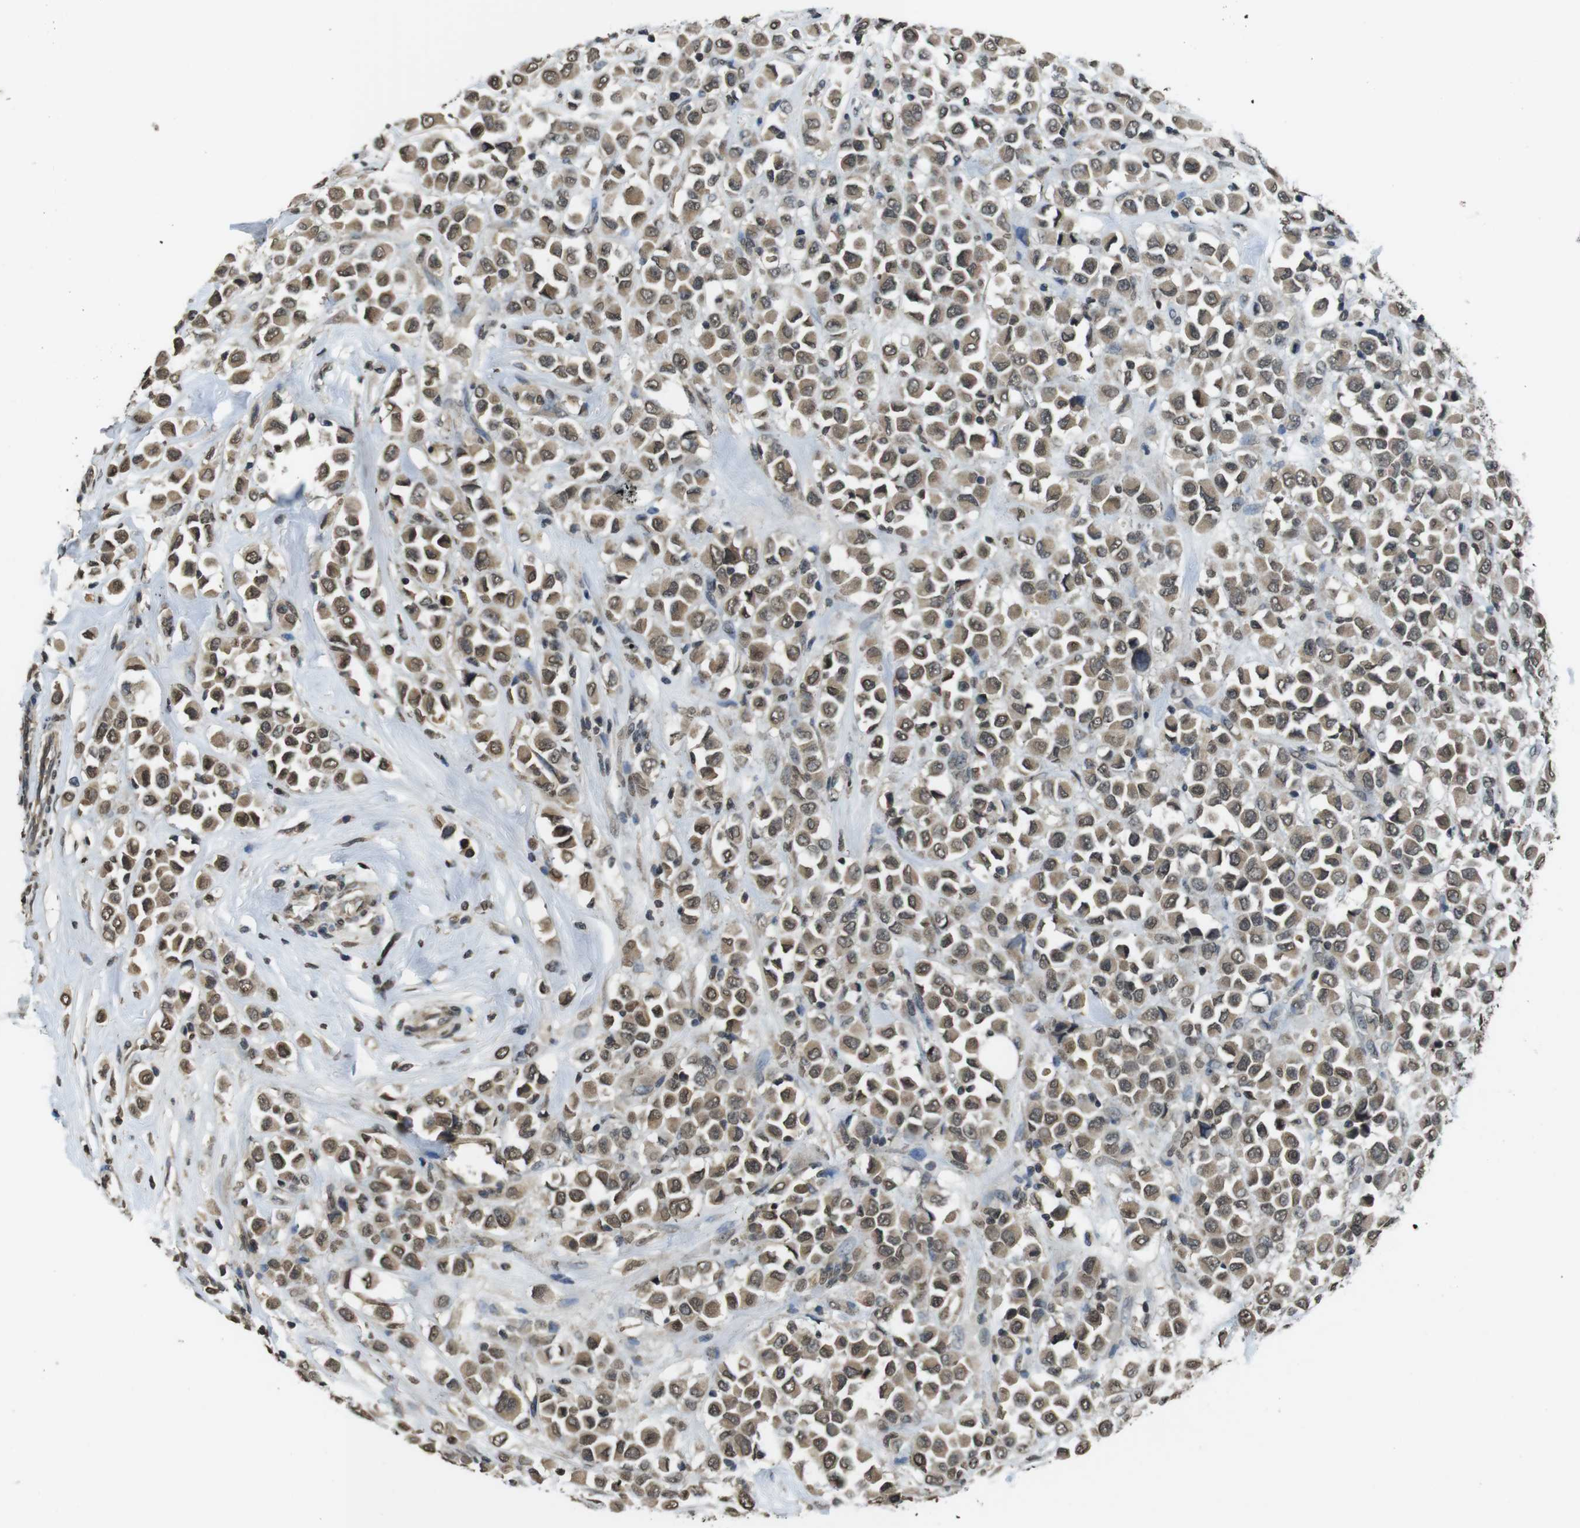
{"staining": {"intensity": "moderate", "quantity": ">75%", "location": "cytoplasmic/membranous,nuclear"}, "tissue": "breast cancer", "cell_type": "Tumor cells", "image_type": "cancer", "snomed": [{"axis": "morphology", "description": "Duct carcinoma"}, {"axis": "topography", "description": "Breast"}], "caption": "Protein staining exhibits moderate cytoplasmic/membranous and nuclear positivity in about >75% of tumor cells in invasive ductal carcinoma (breast). The protein is shown in brown color, while the nuclei are stained blue.", "gene": "MAF", "patient": {"sex": "female", "age": 61}}